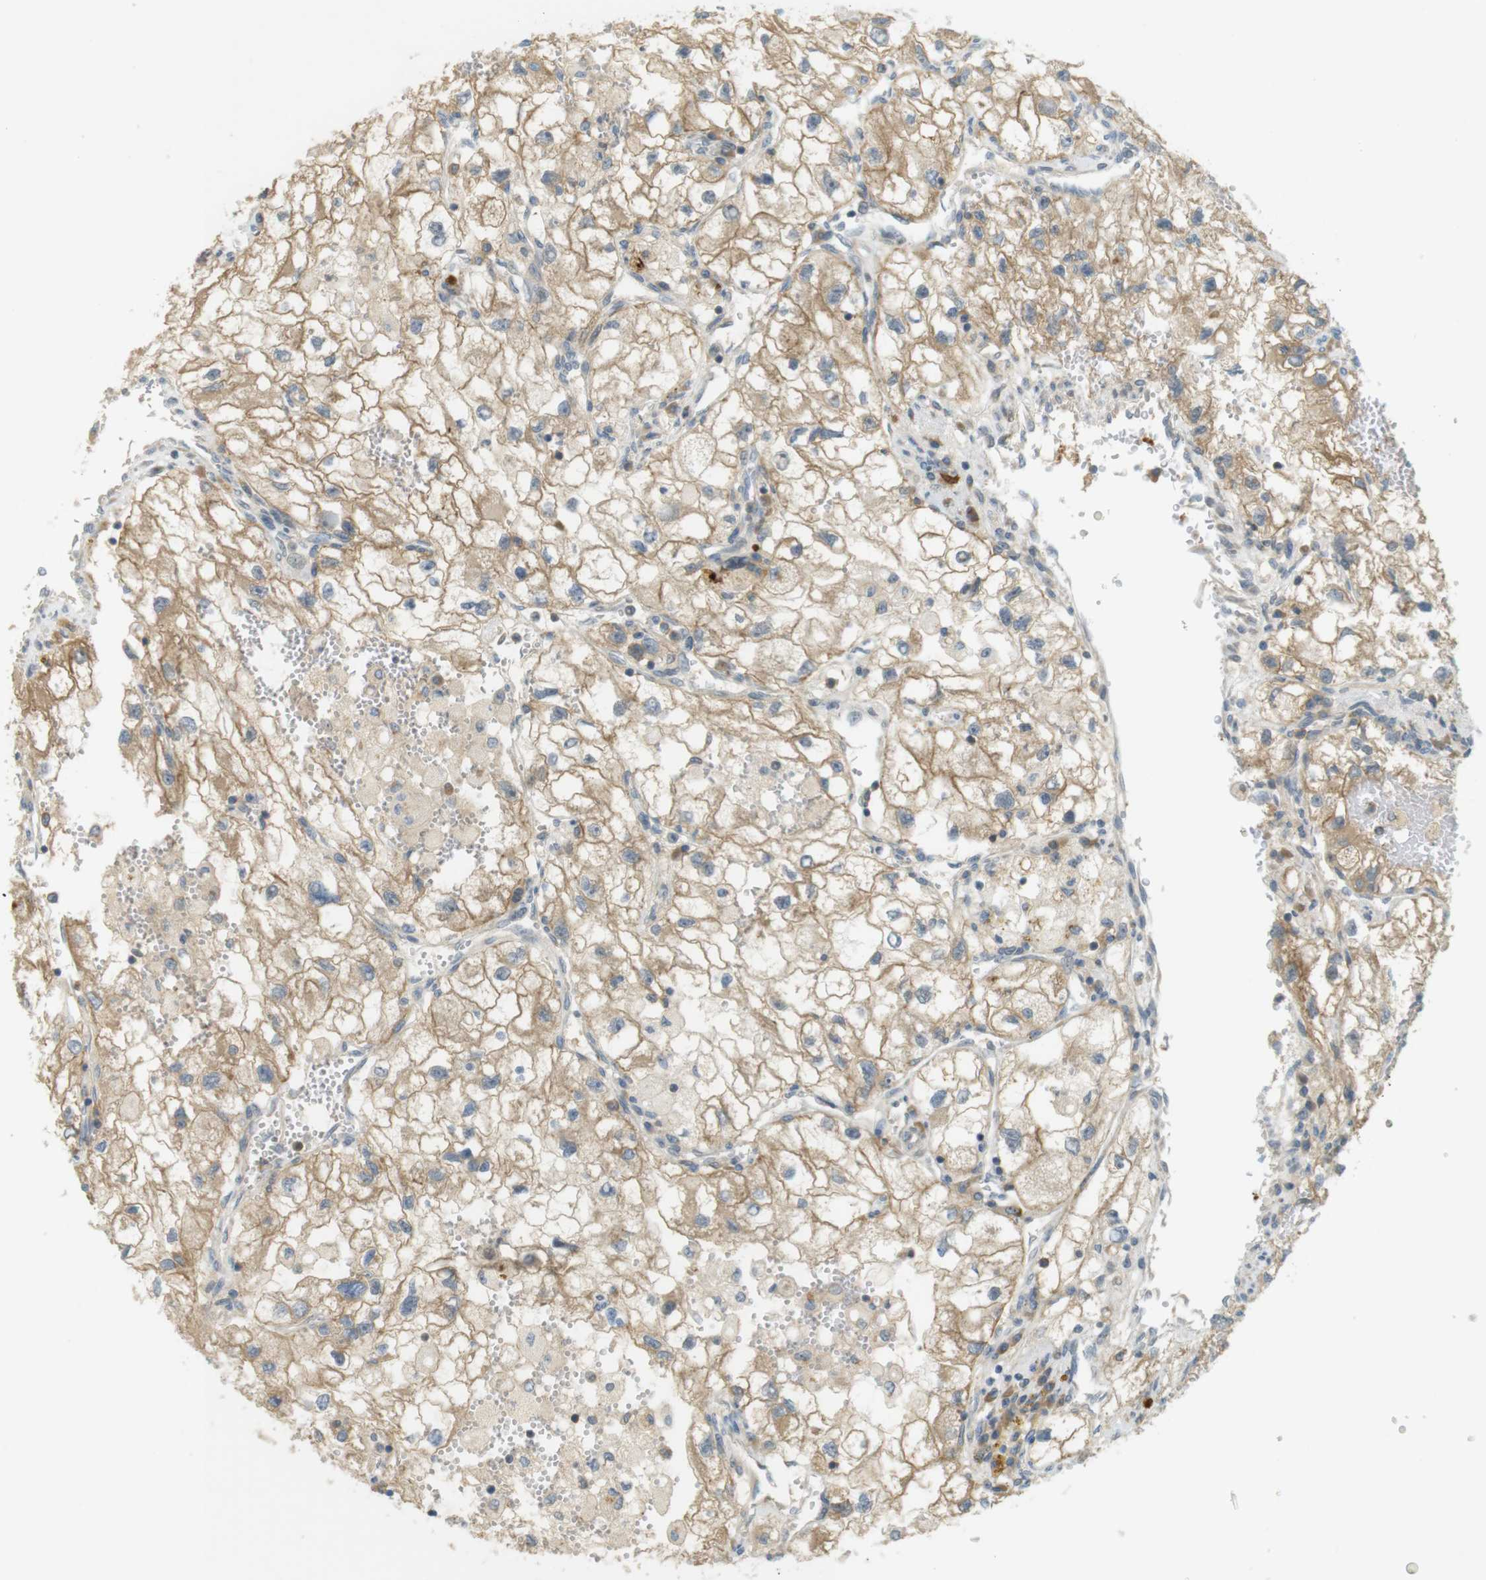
{"staining": {"intensity": "moderate", "quantity": ">75%", "location": "cytoplasmic/membranous"}, "tissue": "renal cancer", "cell_type": "Tumor cells", "image_type": "cancer", "snomed": [{"axis": "morphology", "description": "Adenocarcinoma, NOS"}, {"axis": "topography", "description": "Kidney"}], "caption": "There is medium levels of moderate cytoplasmic/membranous positivity in tumor cells of renal cancer (adenocarcinoma), as demonstrated by immunohistochemical staining (brown color).", "gene": "CLRN3", "patient": {"sex": "female", "age": 70}}